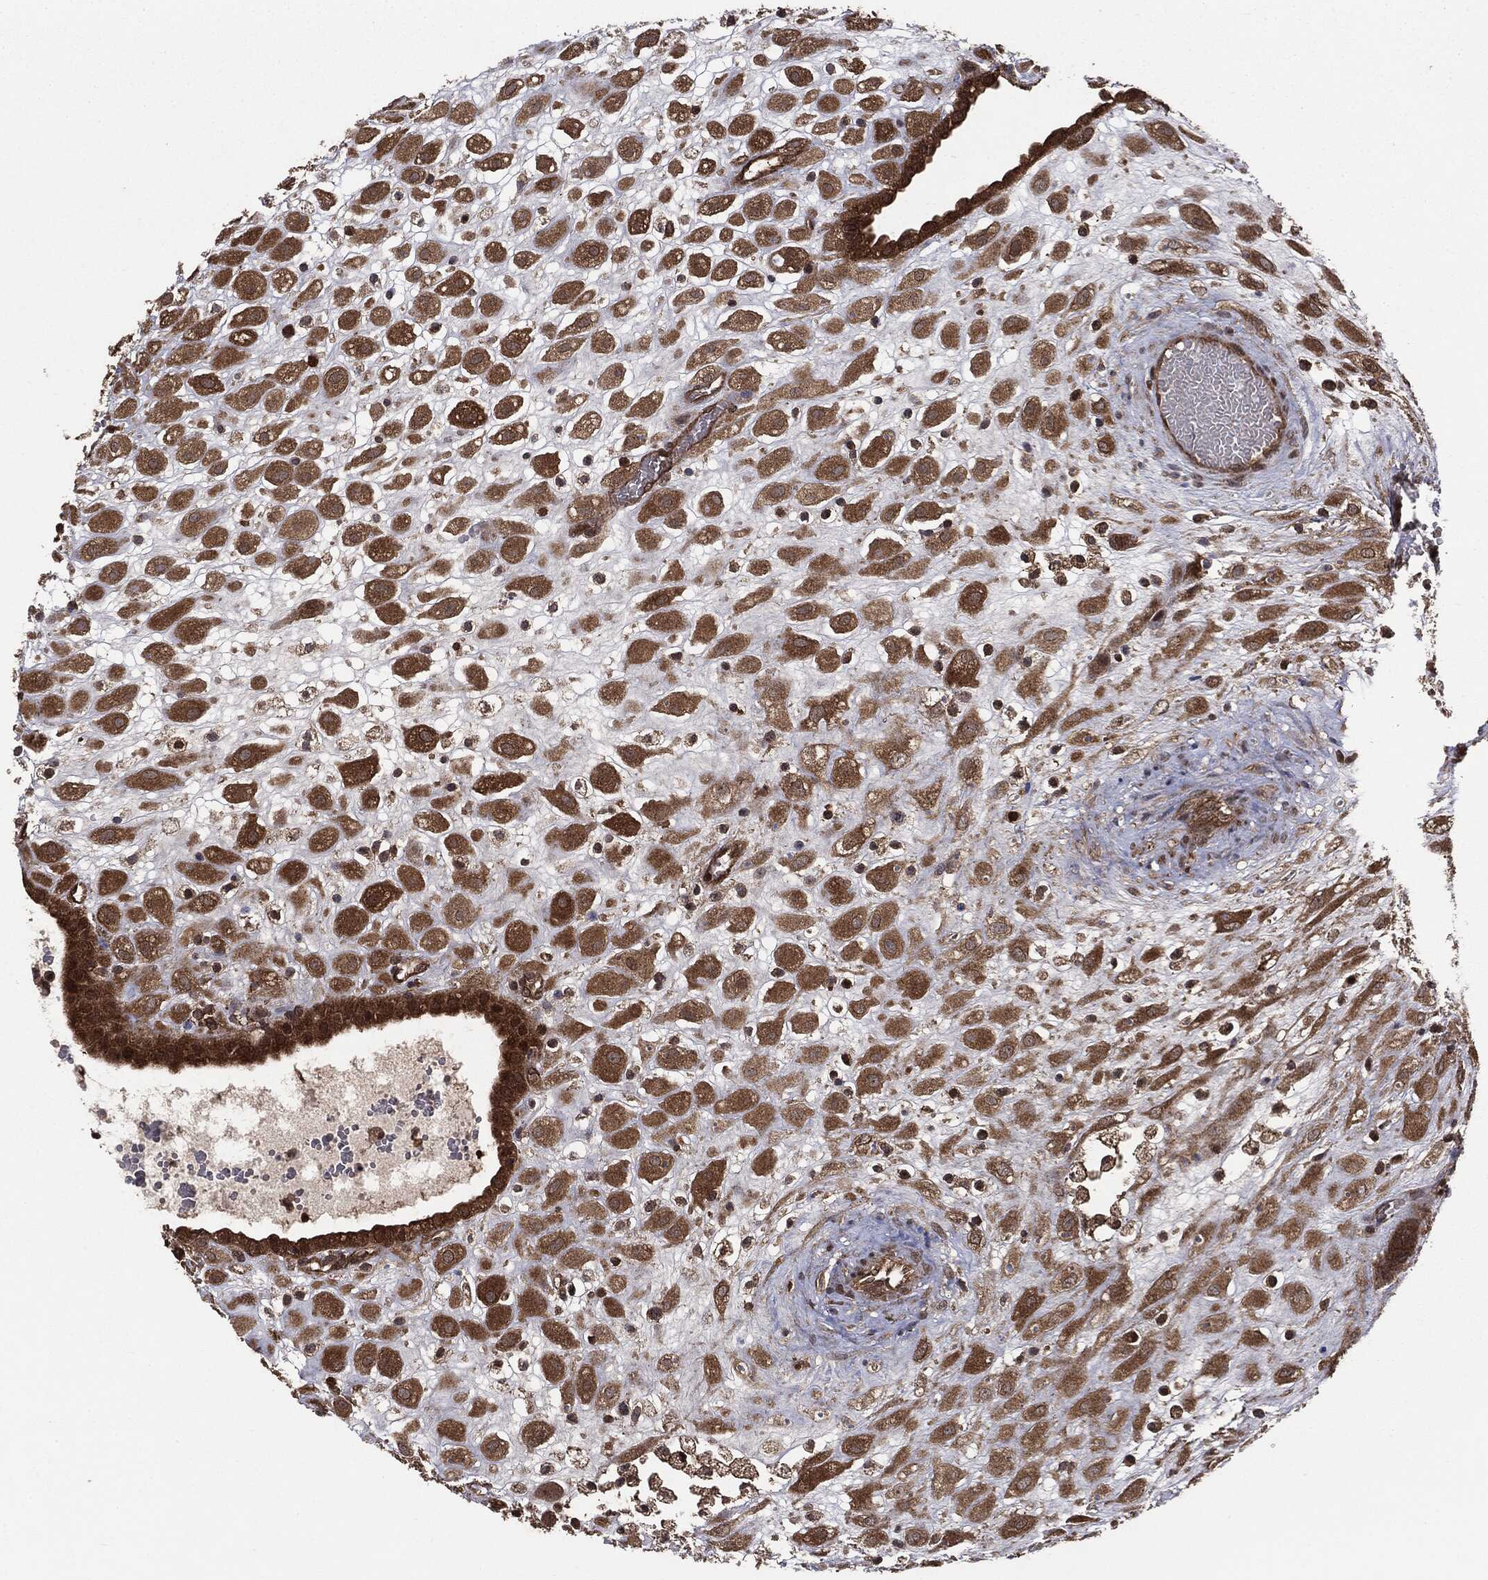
{"staining": {"intensity": "strong", "quantity": ">75%", "location": "cytoplasmic/membranous"}, "tissue": "placenta", "cell_type": "Decidual cells", "image_type": "normal", "snomed": [{"axis": "morphology", "description": "Normal tissue, NOS"}, {"axis": "topography", "description": "Placenta"}], "caption": "Approximately >75% of decidual cells in normal human placenta display strong cytoplasmic/membranous protein positivity as visualized by brown immunohistochemical staining.", "gene": "NME1", "patient": {"sex": "female", "age": 24}}